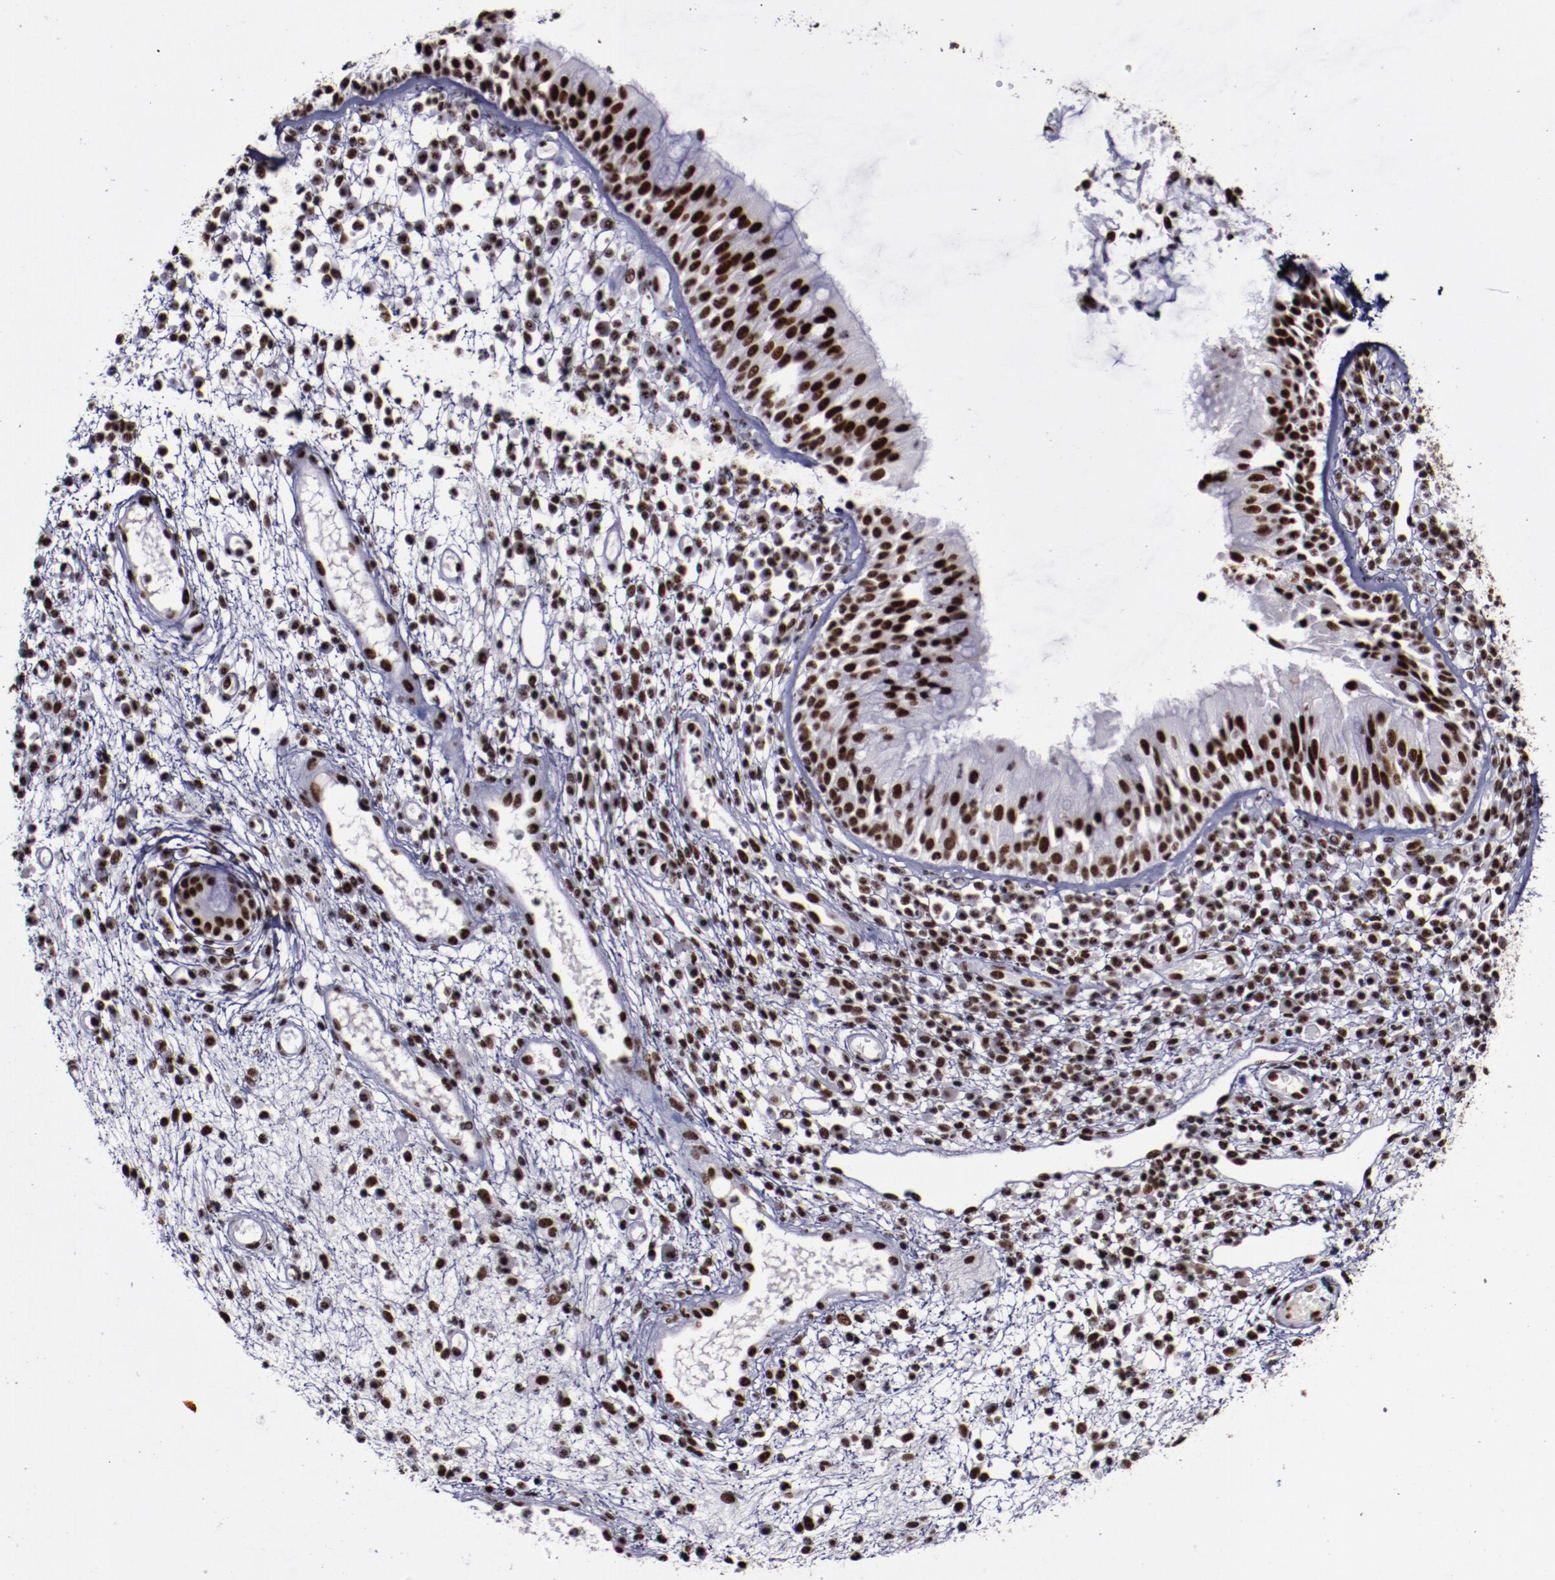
{"staining": {"intensity": "strong", "quantity": ">75%", "location": "nuclear"}, "tissue": "nasopharynx", "cell_type": "Respiratory epithelial cells", "image_type": "normal", "snomed": [{"axis": "morphology", "description": "Normal tissue, NOS"}, {"axis": "morphology", "description": "Inflammation, NOS"}, {"axis": "morphology", "description": "Malignant melanoma, Metastatic site"}, {"axis": "topography", "description": "Nasopharynx"}], "caption": "This is a histology image of immunohistochemistry staining of benign nasopharynx, which shows strong positivity in the nuclear of respiratory epithelial cells.", "gene": "ERH", "patient": {"sex": "female", "age": 55}}